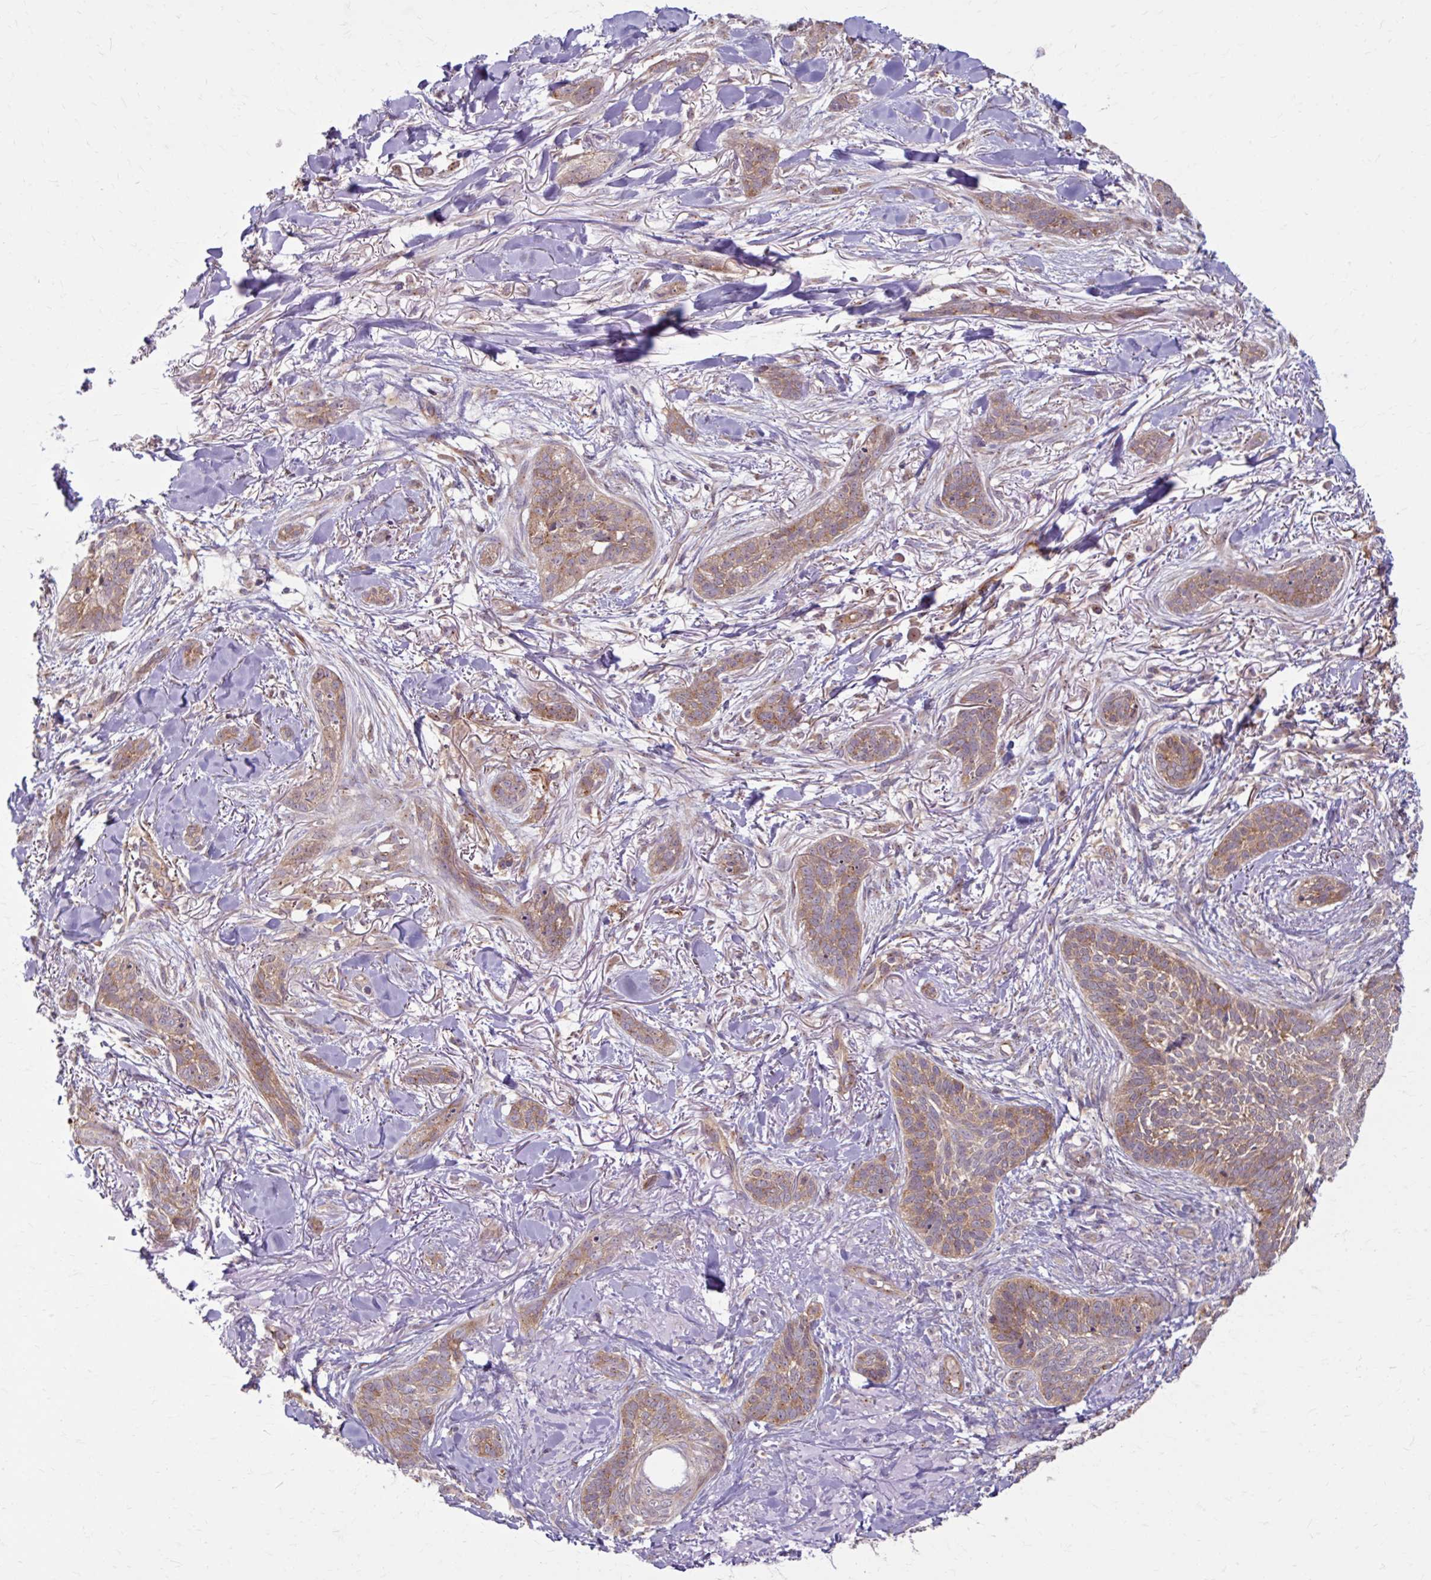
{"staining": {"intensity": "moderate", "quantity": ">75%", "location": "cytoplasmic/membranous"}, "tissue": "skin cancer", "cell_type": "Tumor cells", "image_type": "cancer", "snomed": [{"axis": "morphology", "description": "Basal cell carcinoma"}, {"axis": "topography", "description": "Skin"}], "caption": "High-power microscopy captured an immunohistochemistry (IHC) micrograph of basal cell carcinoma (skin), revealing moderate cytoplasmic/membranous expression in about >75% of tumor cells.", "gene": "MZT2B", "patient": {"sex": "male", "age": 52}}